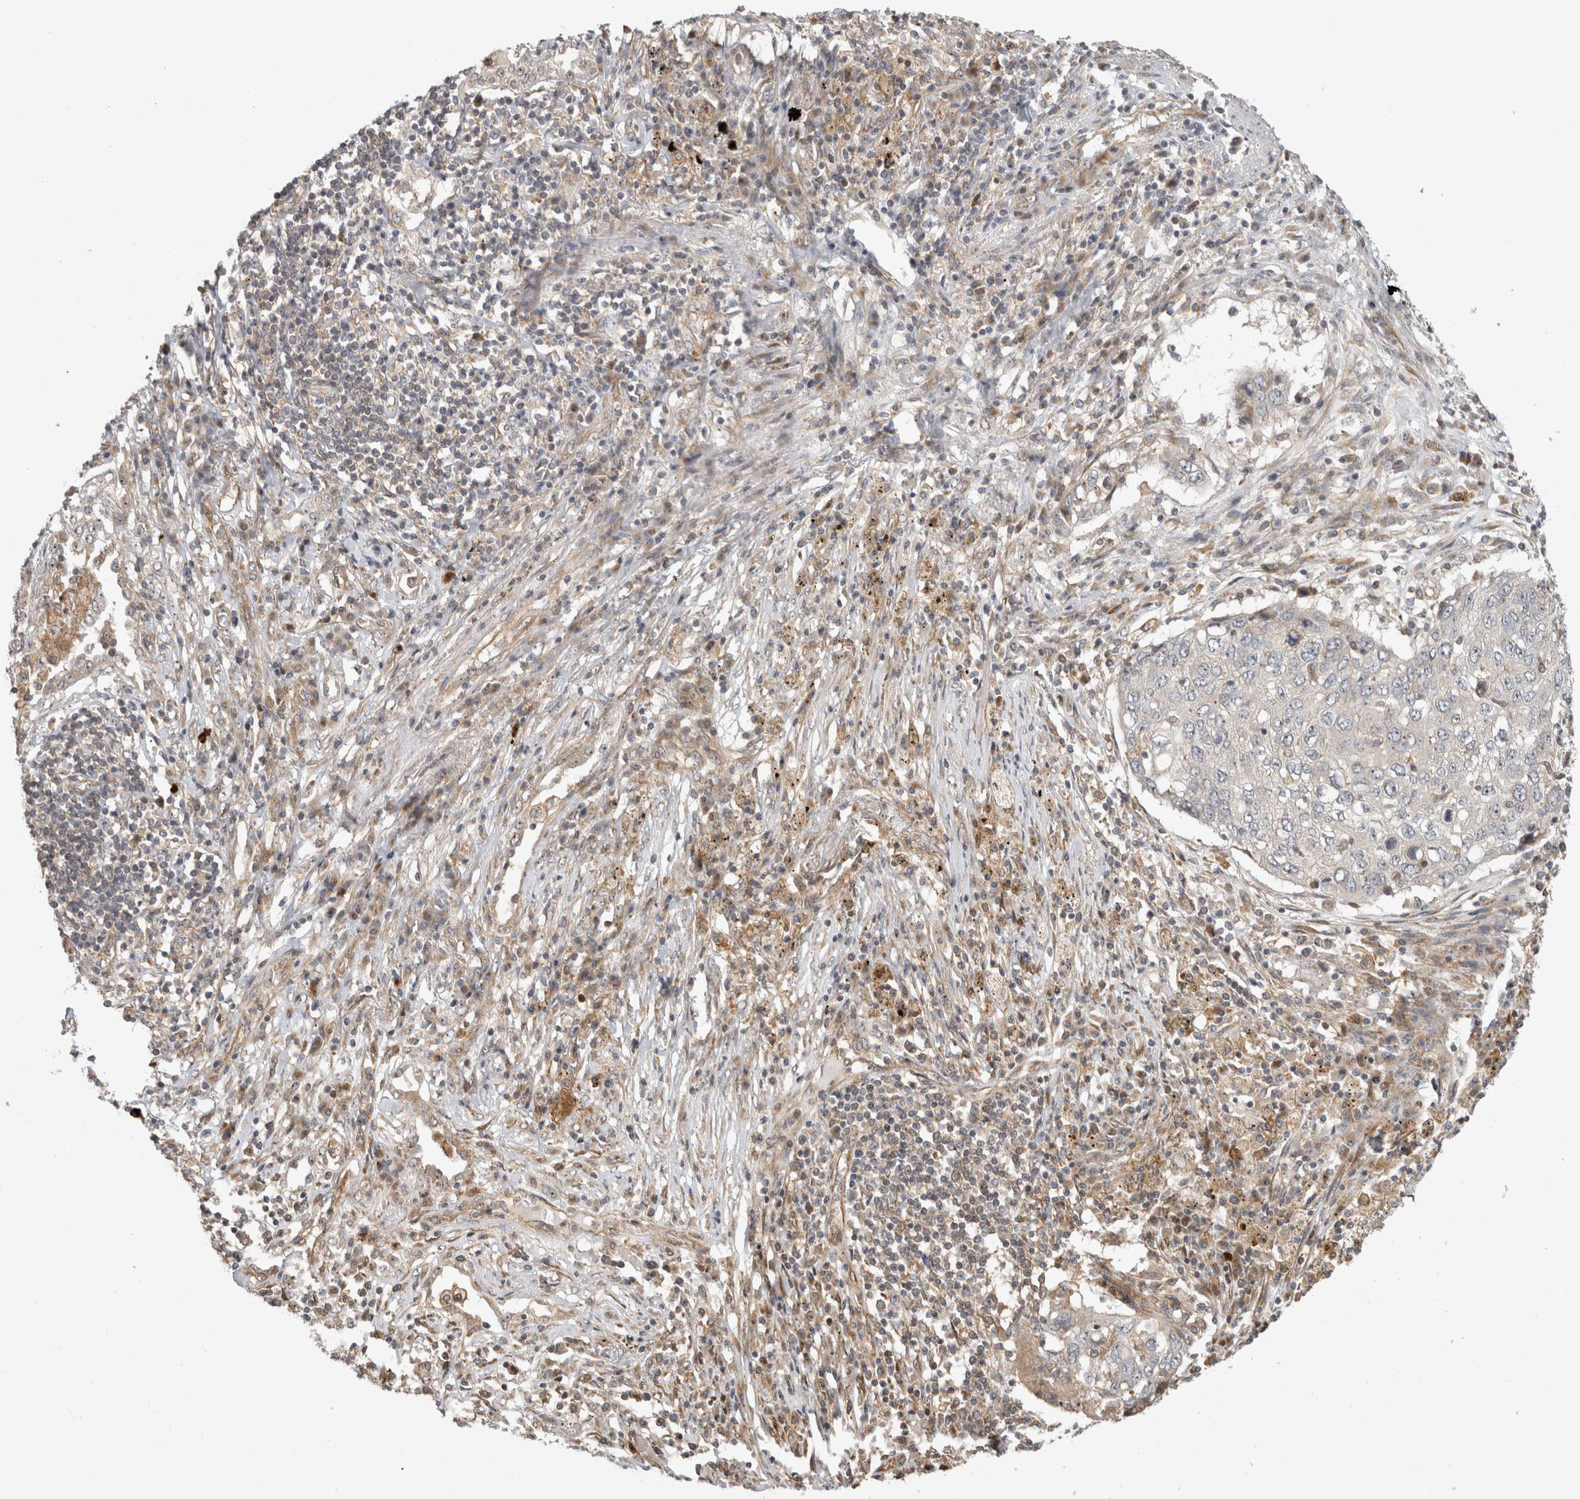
{"staining": {"intensity": "negative", "quantity": "none", "location": "none"}, "tissue": "lung cancer", "cell_type": "Tumor cells", "image_type": "cancer", "snomed": [{"axis": "morphology", "description": "Squamous cell carcinoma, NOS"}, {"axis": "topography", "description": "Lung"}], "caption": "DAB immunohistochemical staining of human lung cancer exhibits no significant staining in tumor cells. (DAB (3,3'-diaminobenzidine) immunohistochemistry (IHC), high magnification).", "gene": "WASF2", "patient": {"sex": "female", "age": 63}}